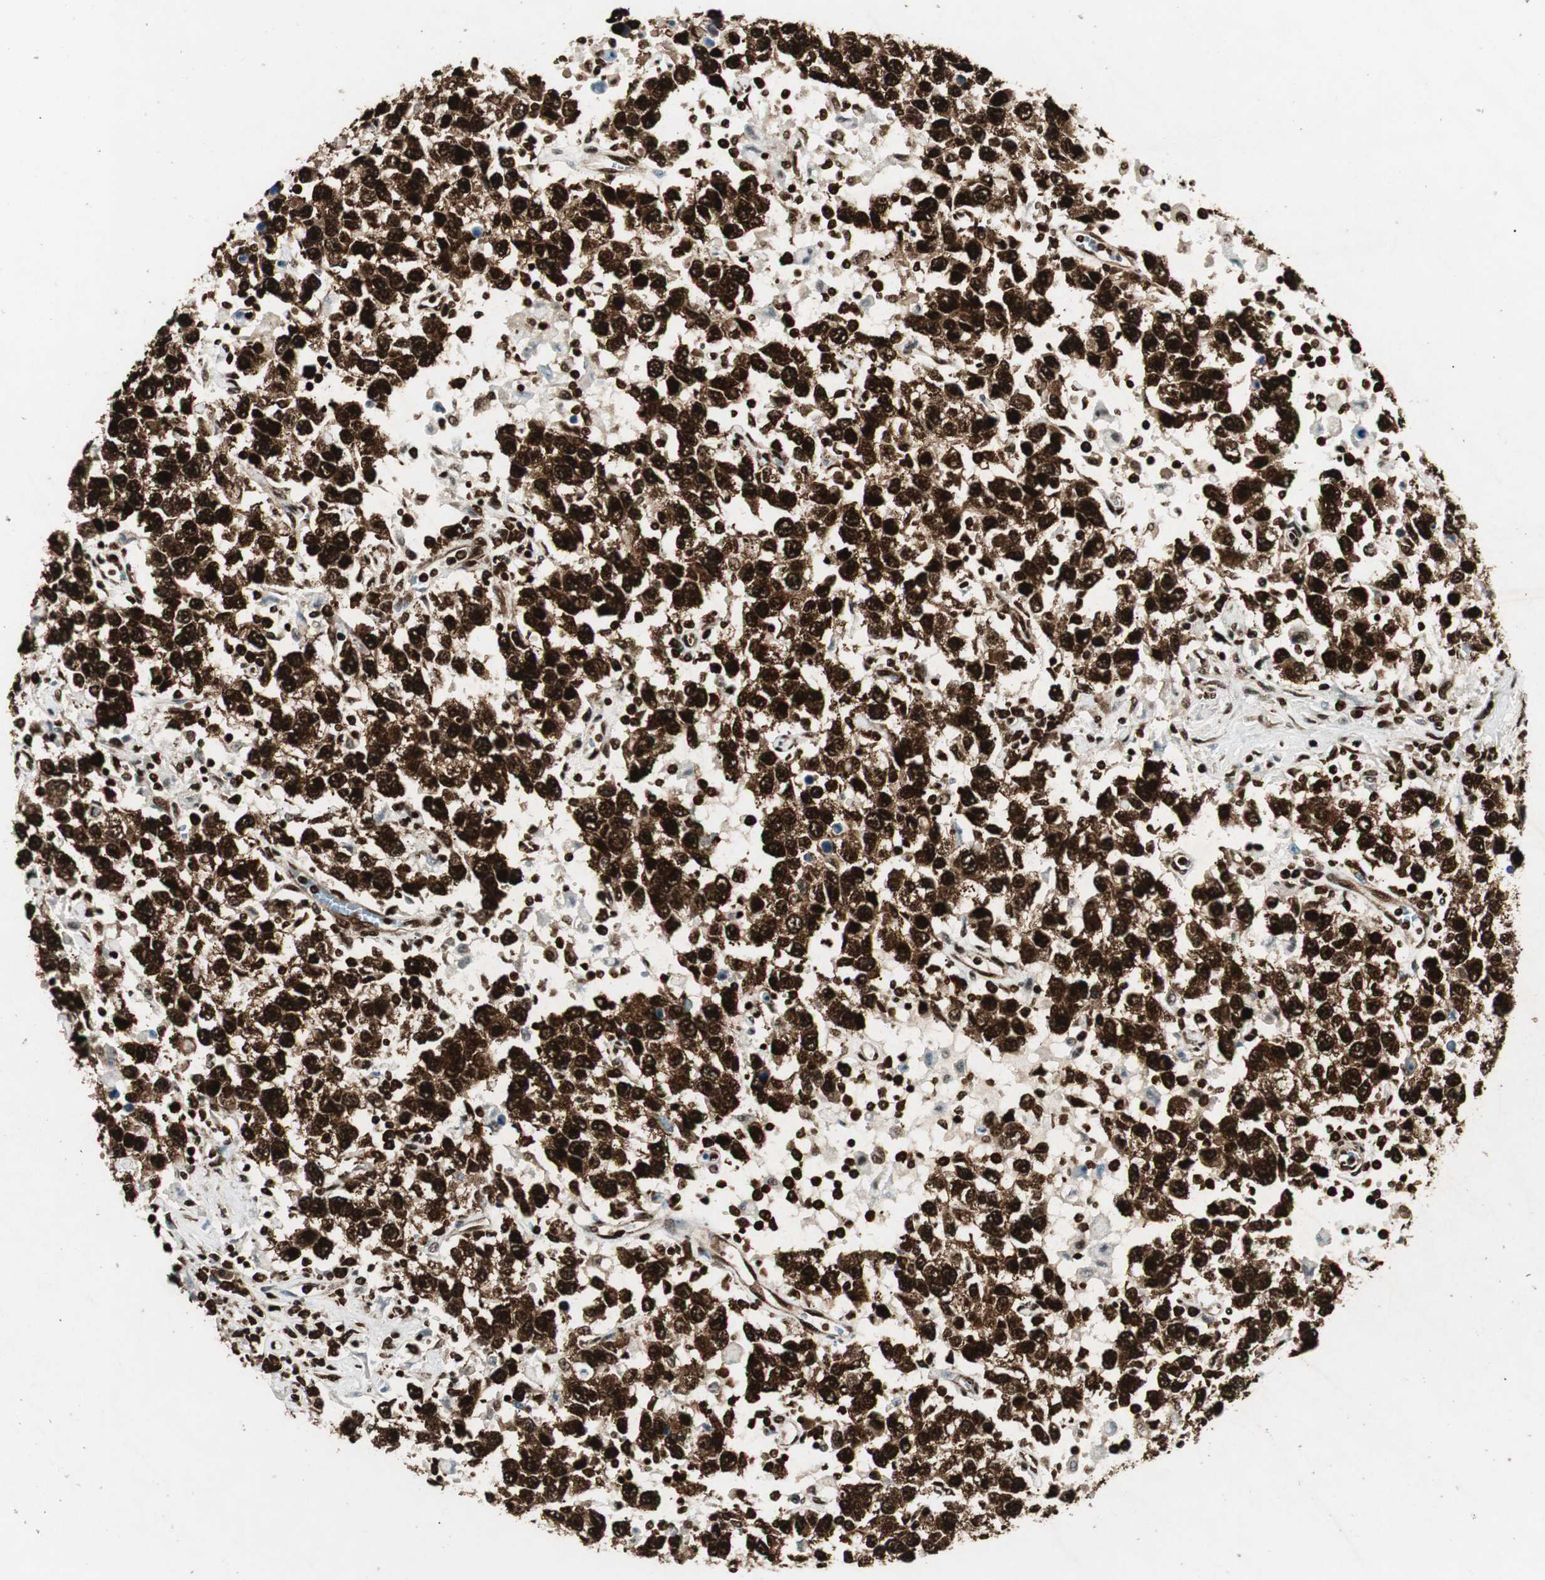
{"staining": {"intensity": "strong", "quantity": ">75%", "location": "nuclear"}, "tissue": "testis cancer", "cell_type": "Tumor cells", "image_type": "cancer", "snomed": [{"axis": "morphology", "description": "Seminoma, NOS"}, {"axis": "topography", "description": "Testis"}], "caption": "IHC of human testis cancer (seminoma) shows high levels of strong nuclear positivity in about >75% of tumor cells. (DAB IHC, brown staining for protein, blue staining for nuclei).", "gene": "EWSR1", "patient": {"sex": "male", "age": 41}}